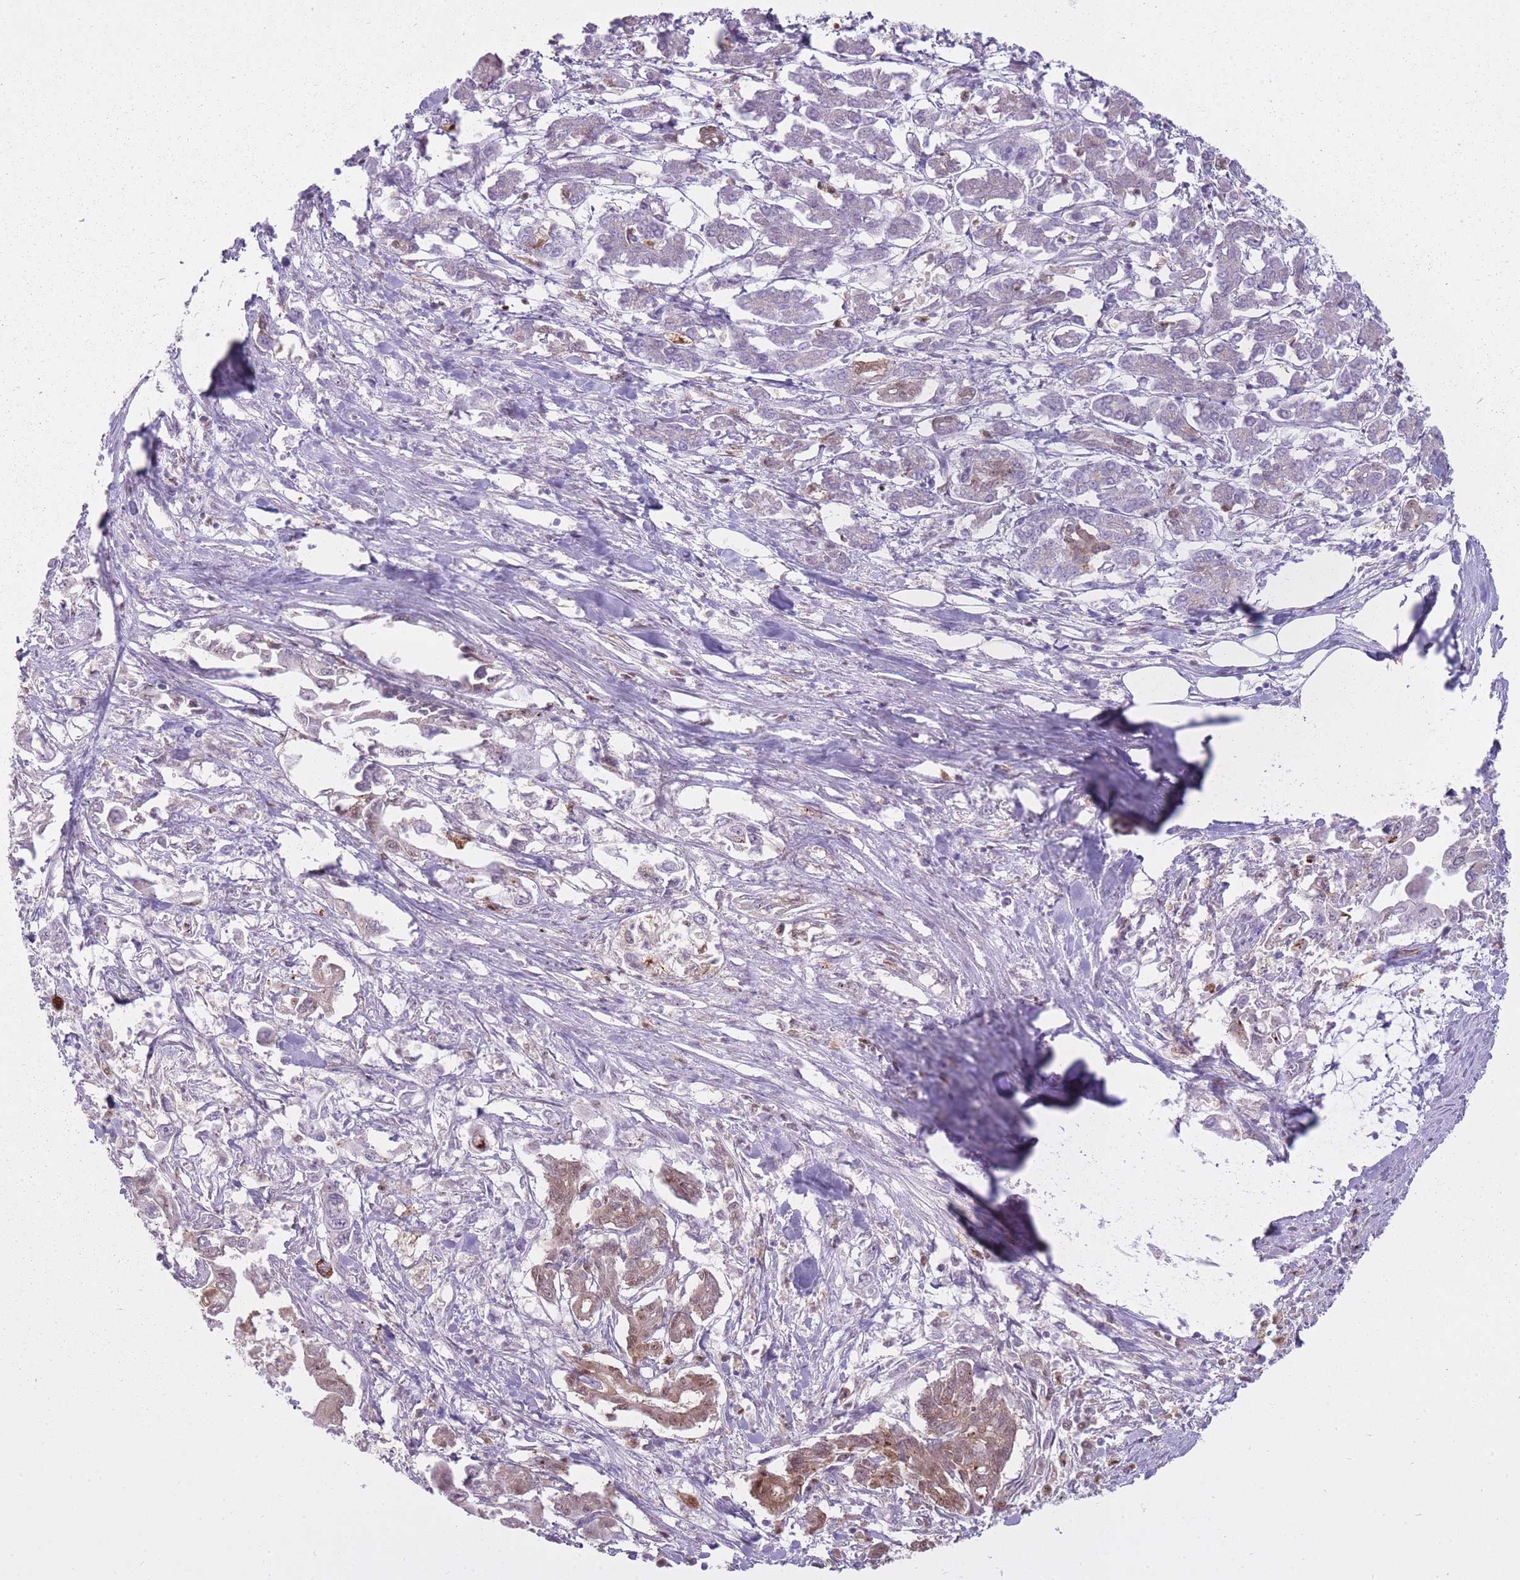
{"staining": {"intensity": "negative", "quantity": "none", "location": "none"}, "tissue": "pancreatic cancer", "cell_type": "Tumor cells", "image_type": "cancer", "snomed": [{"axis": "morphology", "description": "Adenocarcinoma, NOS"}, {"axis": "topography", "description": "Pancreas"}], "caption": "High power microscopy micrograph of an IHC image of pancreatic cancer (adenocarcinoma), revealing no significant expression in tumor cells.", "gene": "LGALS9", "patient": {"sex": "male", "age": 61}}